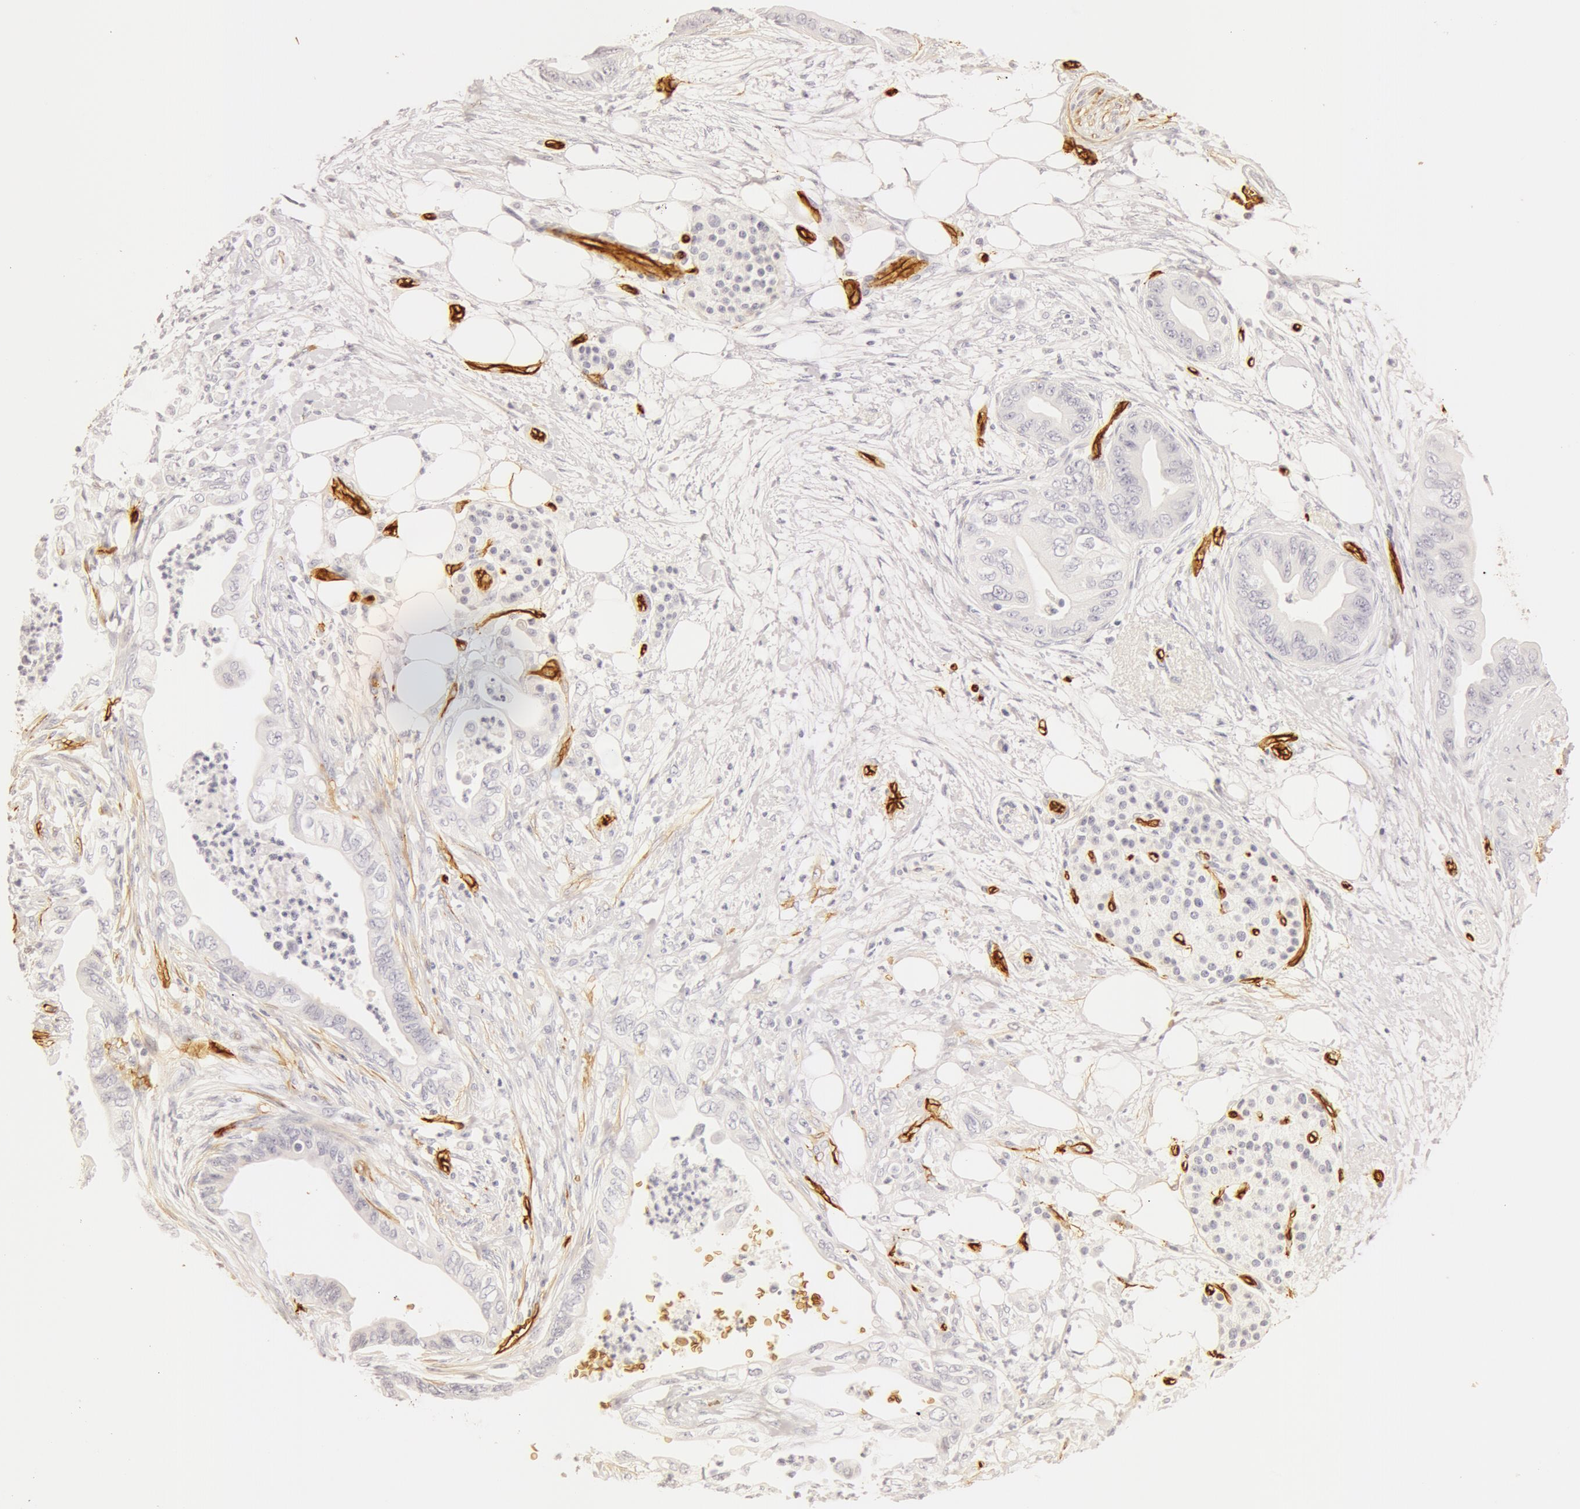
{"staining": {"intensity": "negative", "quantity": "none", "location": "none"}, "tissue": "pancreatic cancer", "cell_type": "Tumor cells", "image_type": "cancer", "snomed": [{"axis": "morphology", "description": "Adenocarcinoma, NOS"}, {"axis": "topography", "description": "Pancreas"}], "caption": "This is a image of IHC staining of adenocarcinoma (pancreatic), which shows no positivity in tumor cells.", "gene": "AQP1", "patient": {"sex": "female", "age": 66}}